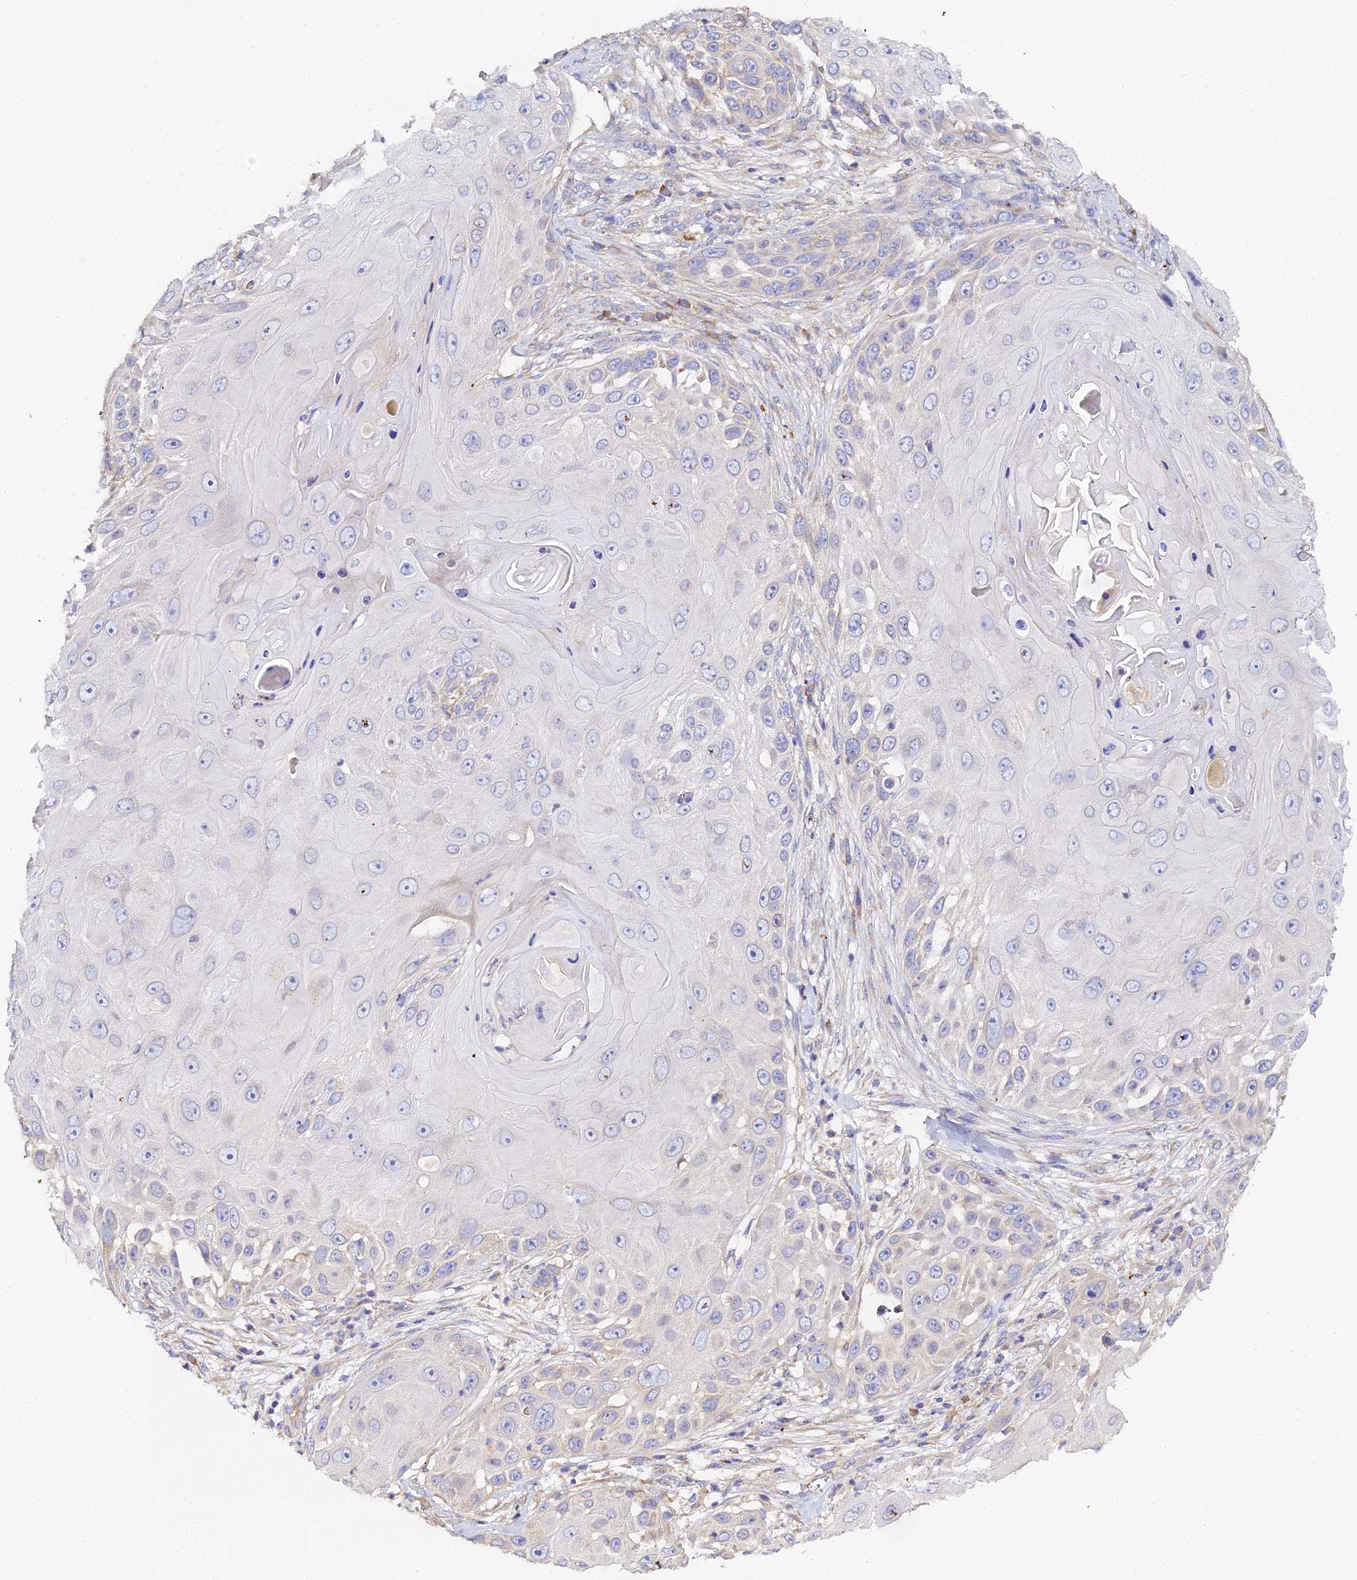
{"staining": {"intensity": "negative", "quantity": "none", "location": "none"}, "tissue": "skin cancer", "cell_type": "Tumor cells", "image_type": "cancer", "snomed": [{"axis": "morphology", "description": "Squamous cell carcinoma, NOS"}, {"axis": "topography", "description": "Skin"}], "caption": "Skin cancer (squamous cell carcinoma) was stained to show a protein in brown. There is no significant positivity in tumor cells.", "gene": "SCX", "patient": {"sex": "female", "age": 44}}